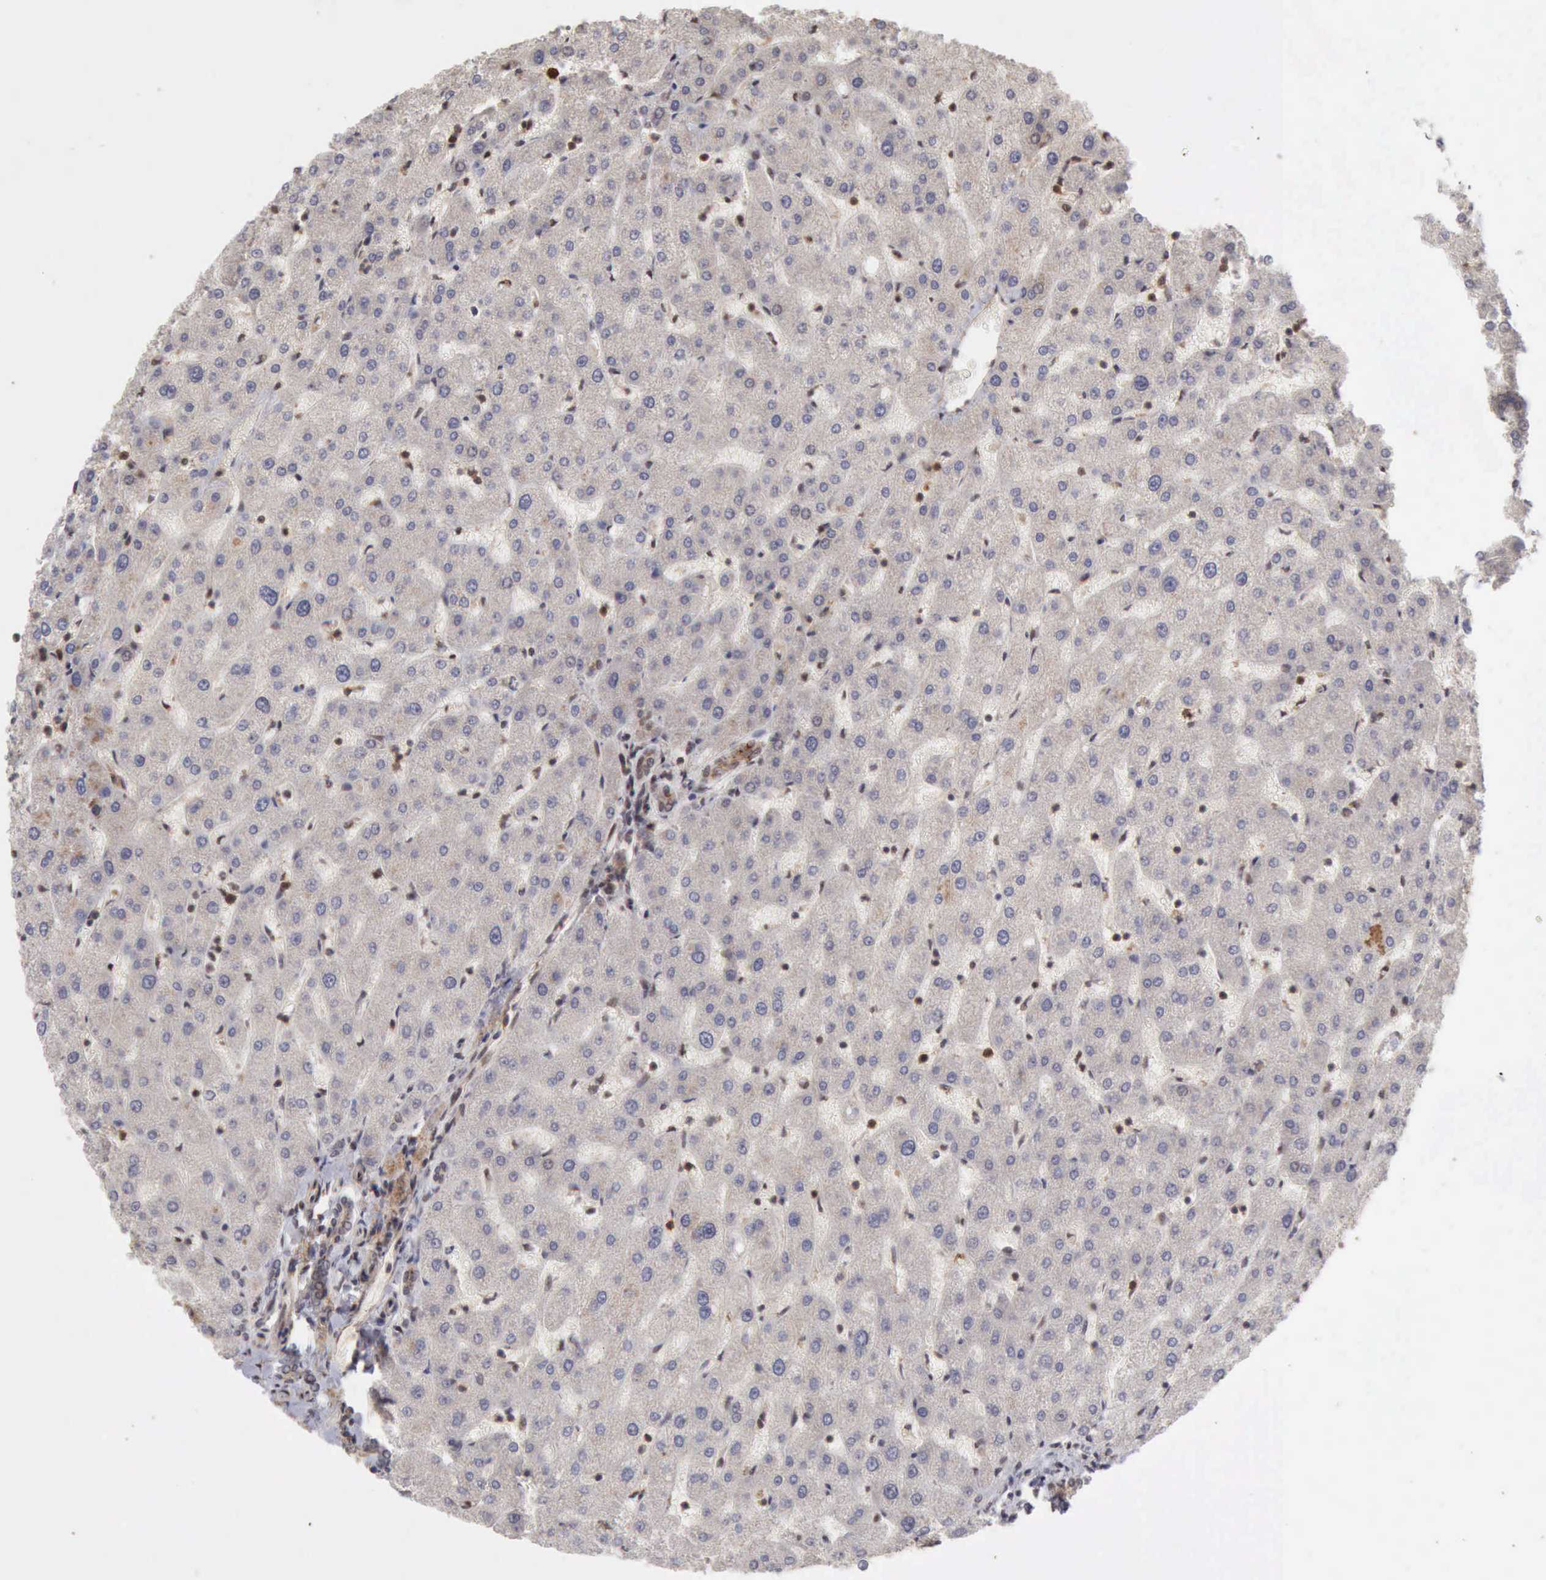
{"staining": {"intensity": "weak", "quantity": "25%-75%", "location": "cytoplasmic/membranous"}, "tissue": "liver", "cell_type": "Cholangiocytes", "image_type": "normal", "snomed": [{"axis": "morphology", "description": "Normal tissue, NOS"}, {"axis": "topography", "description": "Liver"}], "caption": "IHC staining of unremarkable liver, which demonstrates low levels of weak cytoplasmic/membranous staining in approximately 25%-75% of cholangiocytes indicating weak cytoplasmic/membranous protein expression. The staining was performed using DAB (3,3'-diaminobenzidine) (brown) for protein detection and nuclei were counterstained in hematoxylin (blue).", "gene": "CDKN2A", "patient": {"sex": "male", "age": 67}}